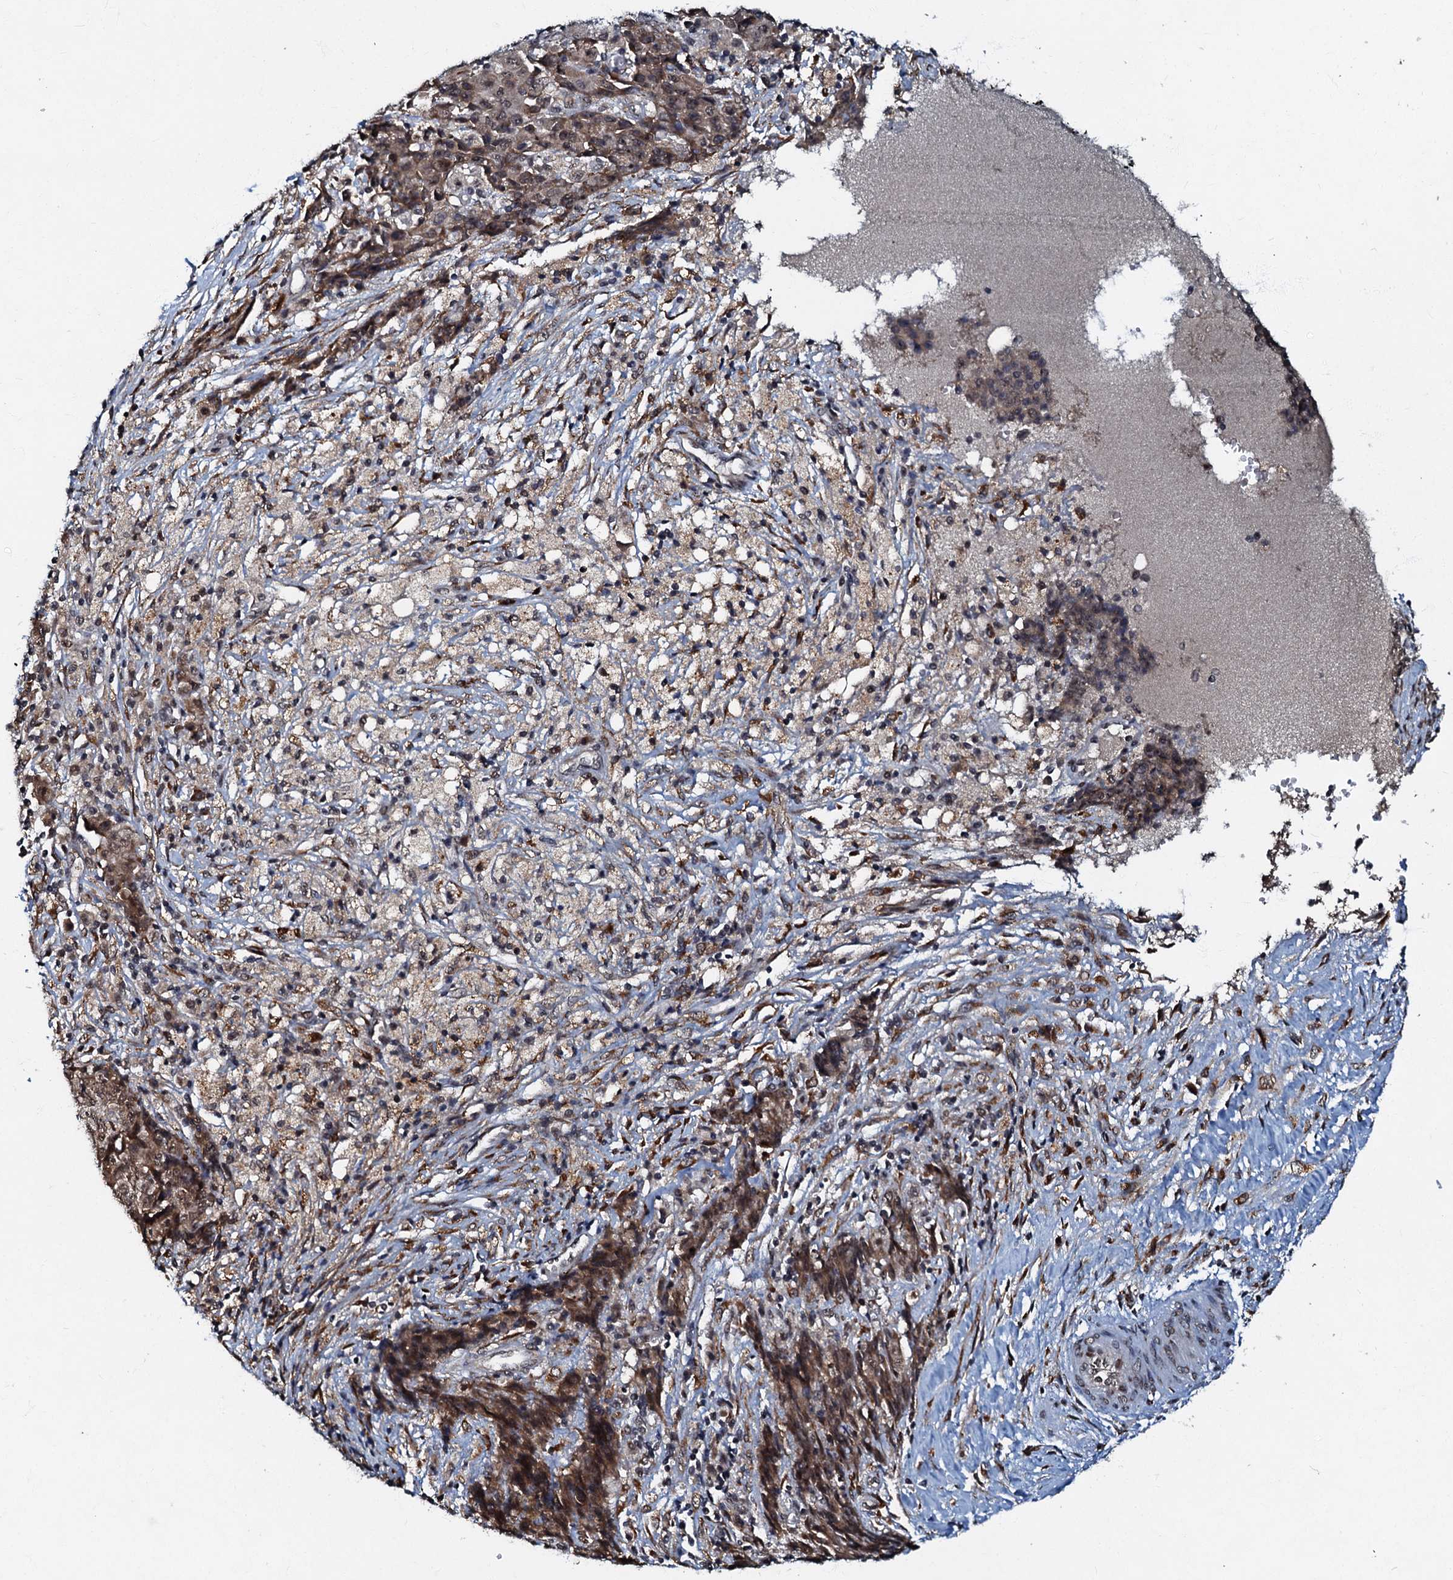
{"staining": {"intensity": "moderate", "quantity": ">75%", "location": "nuclear"}, "tissue": "ovarian cancer", "cell_type": "Tumor cells", "image_type": "cancer", "snomed": [{"axis": "morphology", "description": "Carcinoma, endometroid"}, {"axis": "topography", "description": "Ovary"}], "caption": "Immunohistochemistry of ovarian cancer exhibits medium levels of moderate nuclear positivity in approximately >75% of tumor cells.", "gene": "C18orf32", "patient": {"sex": "female", "age": 42}}